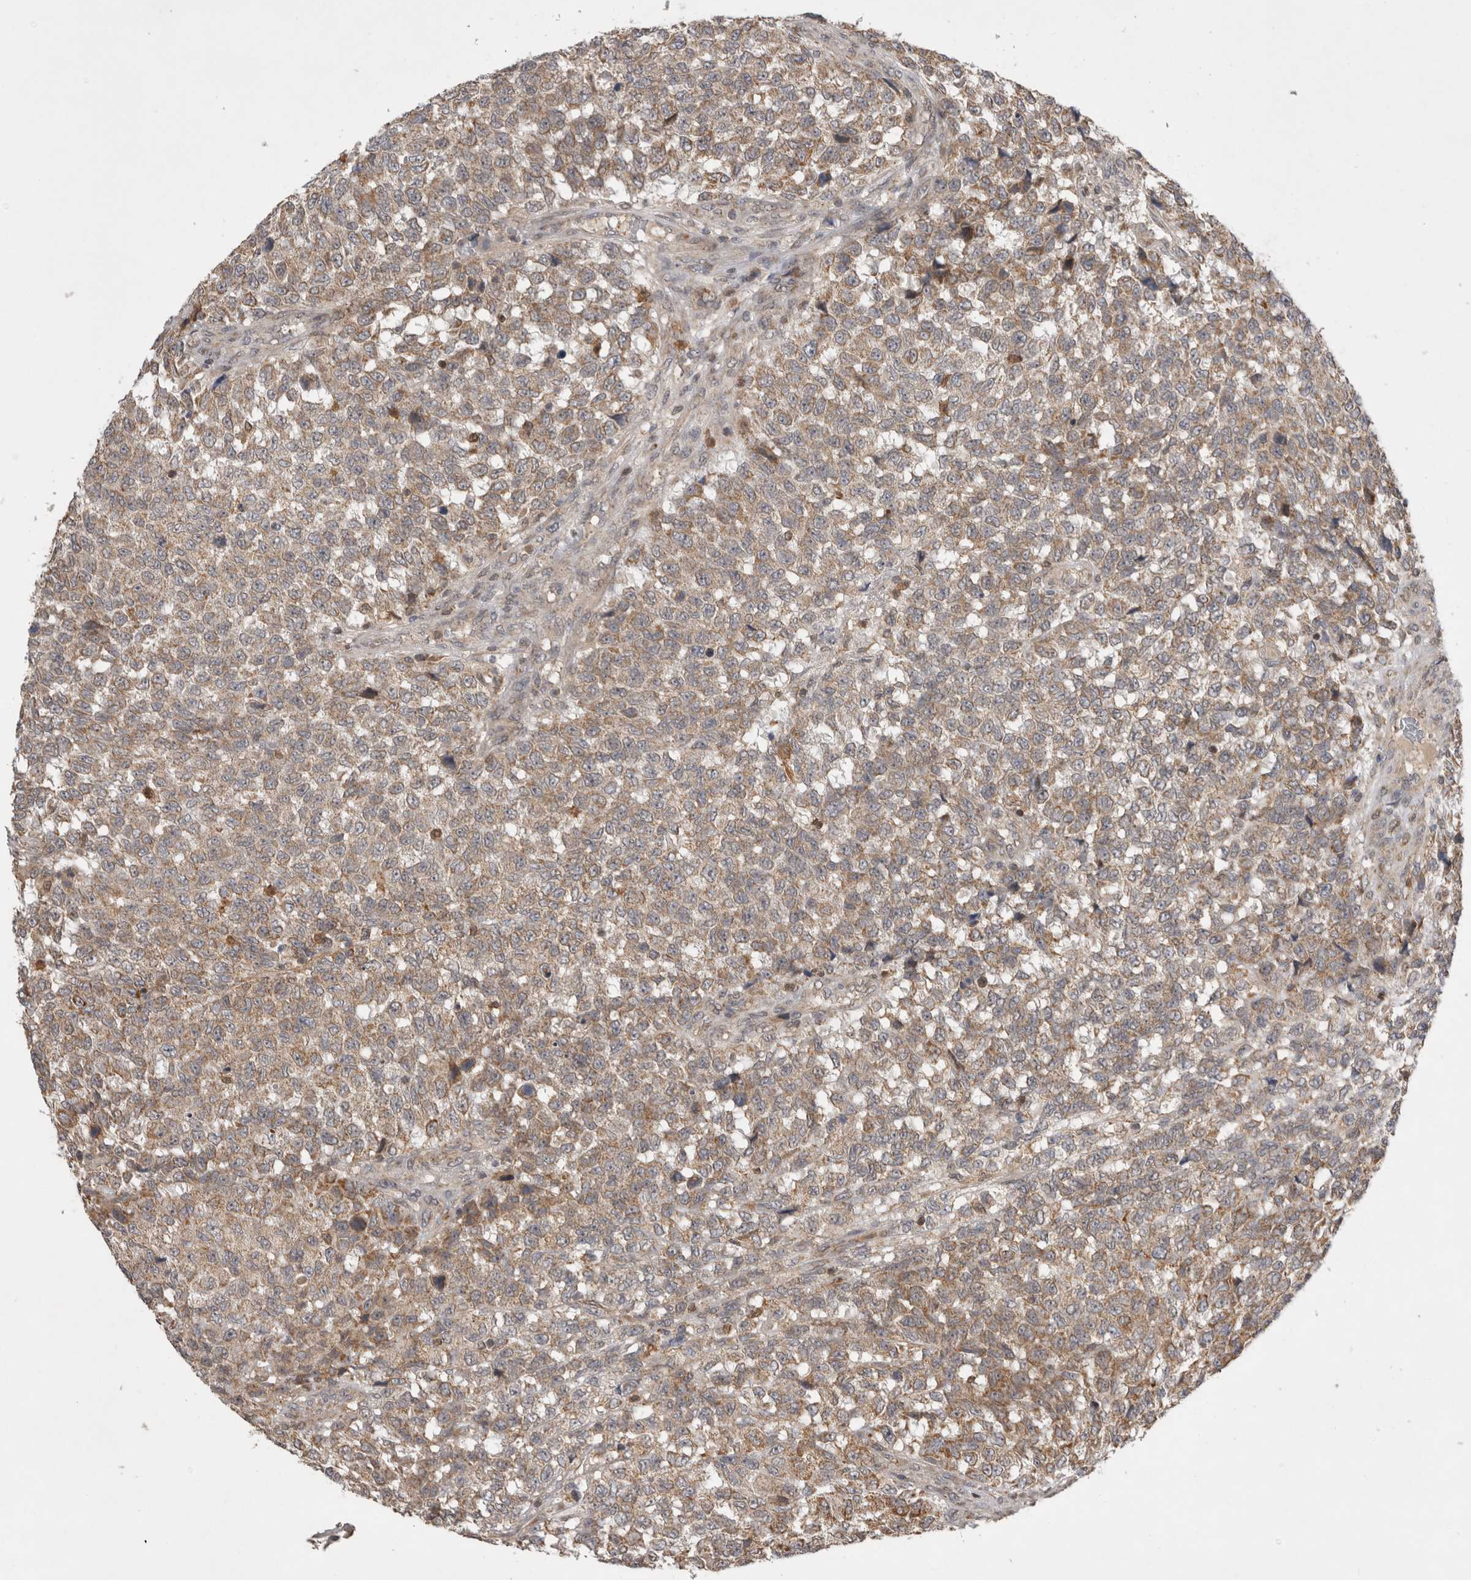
{"staining": {"intensity": "weak", "quantity": ">75%", "location": "cytoplasmic/membranous"}, "tissue": "testis cancer", "cell_type": "Tumor cells", "image_type": "cancer", "snomed": [{"axis": "morphology", "description": "Seminoma, NOS"}, {"axis": "topography", "description": "Testis"}], "caption": "A high-resolution histopathology image shows IHC staining of testis seminoma, which exhibits weak cytoplasmic/membranous expression in approximately >75% of tumor cells.", "gene": "KCNIP1", "patient": {"sex": "male", "age": 59}}